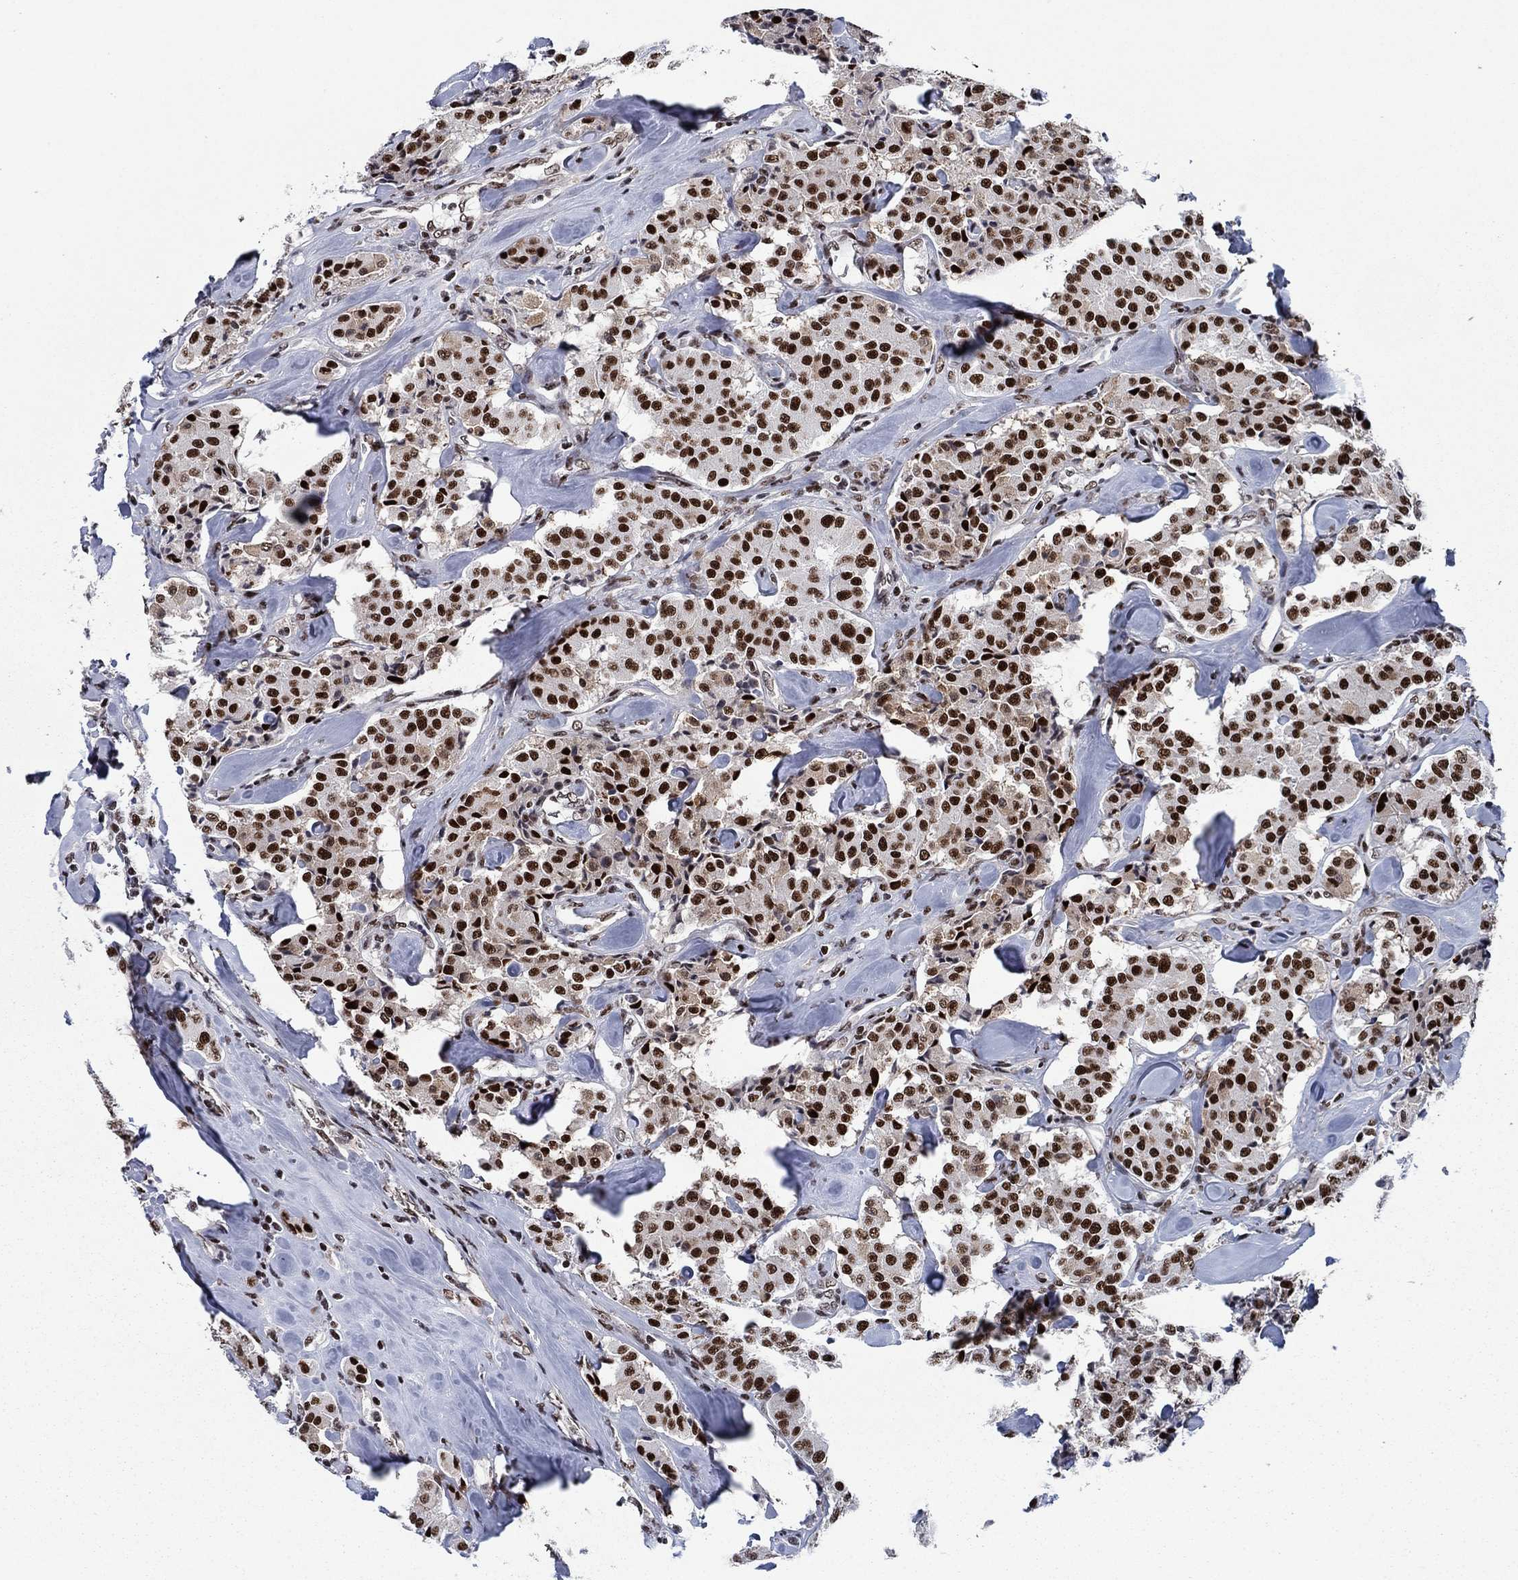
{"staining": {"intensity": "strong", "quantity": ">75%", "location": "nuclear"}, "tissue": "carcinoid", "cell_type": "Tumor cells", "image_type": "cancer", "snomed": [{"axis": "morphology", "description": "Carcinoid, malignant, NOS"}, {"axis": "topography", "description": "Pancreas"}], "caption": "Approximately >75% of tumor cells in carcinoid (malignant) reveal strong nuclear protein positivity as visualized by brown immunohistochemical staining.", "gene": "RPRD1B", "patient": {"sex": "male", "age": 41}}